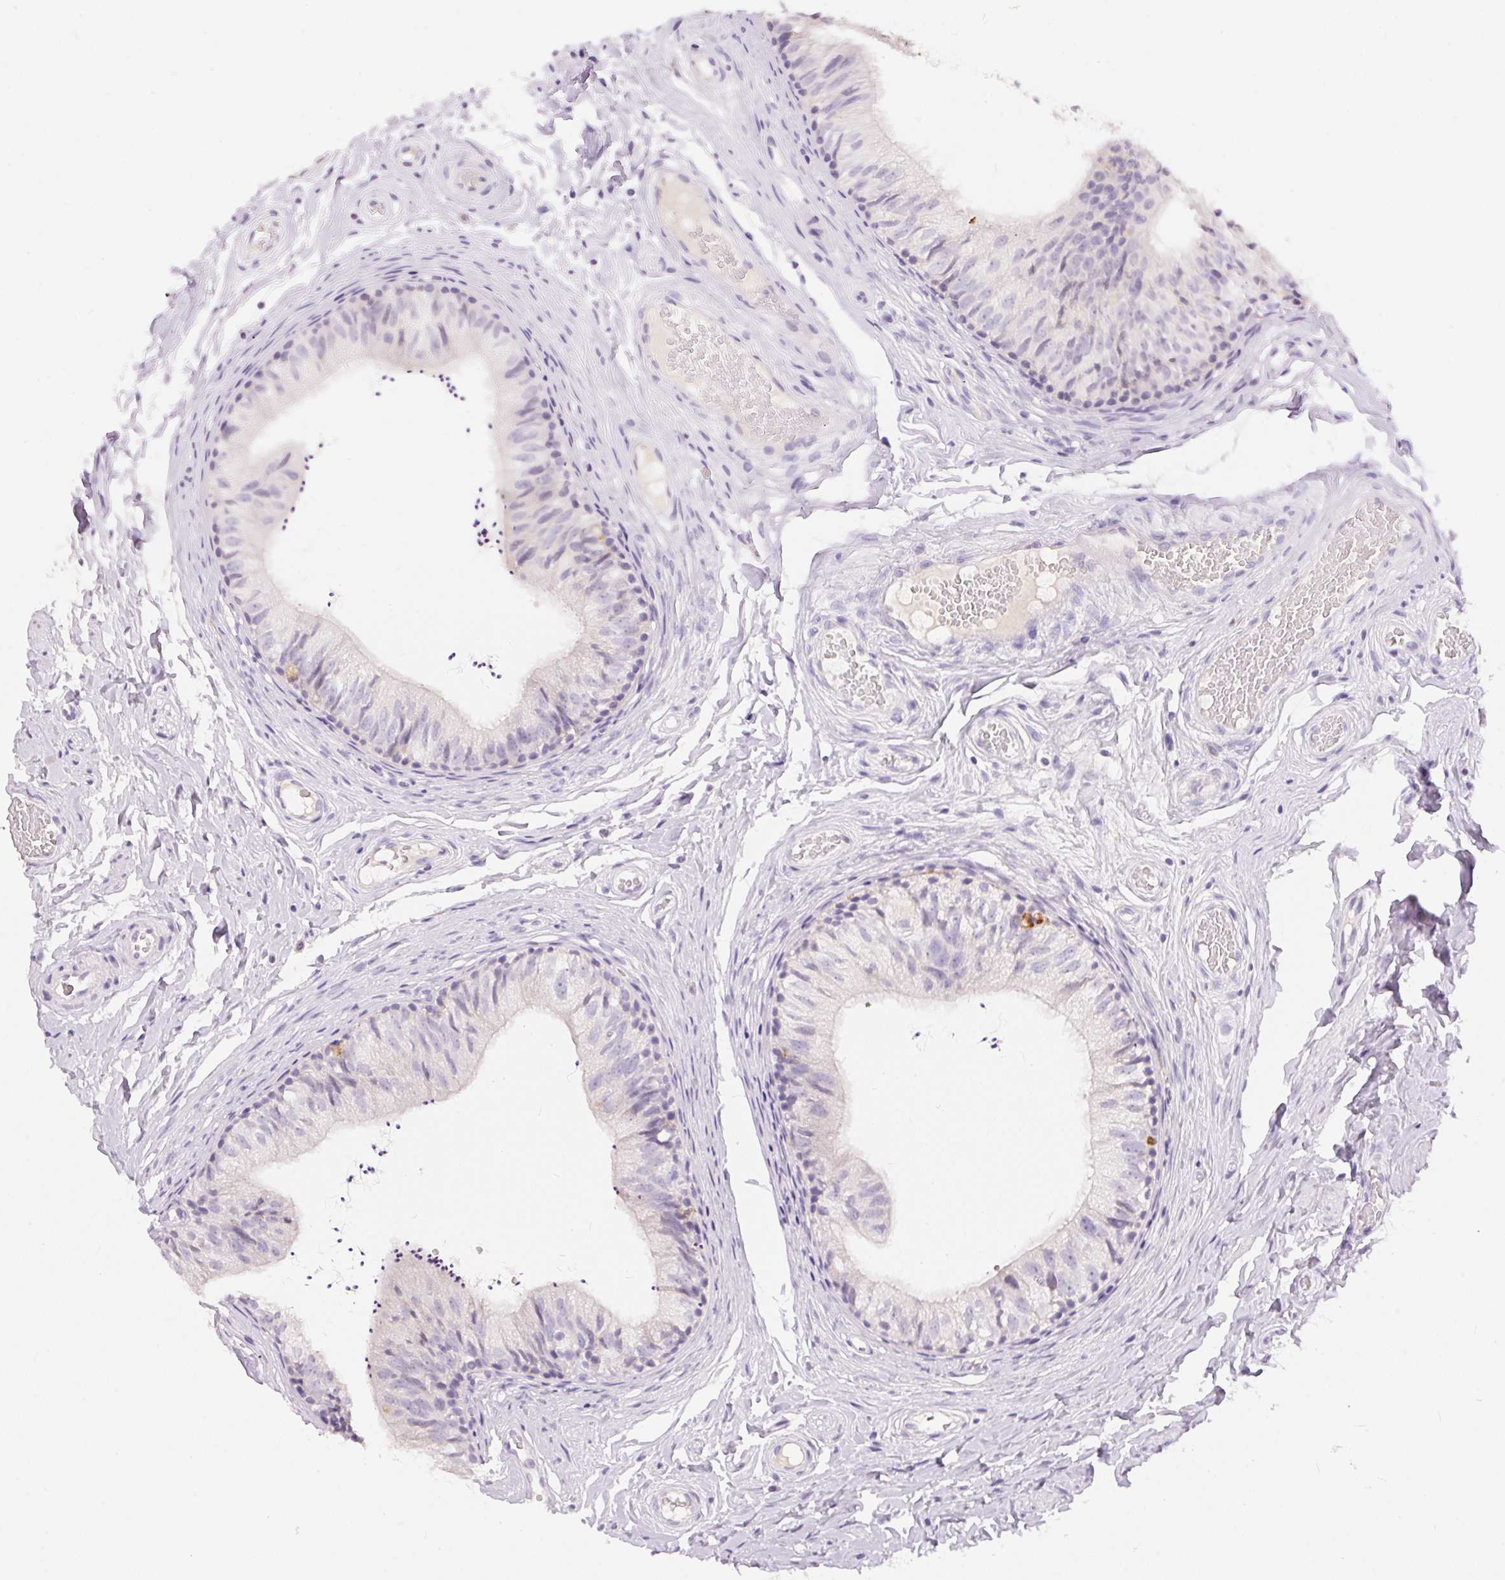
{"staining": {"intensity": "moderate", "quantity": "<25%", "location": "cytoplasmic/membranous"}, "tissue": "epididymis", "cell_type": "Glandular cells", "image_type": "normal", "snomed": [{"axis": "morphology", "description": "Normal tissue, NOS"}, {"axis": "topography", "description": "Epididymis"}], "caption": "Unremarkable epididymis was stained to show a protein in brown. There is low levels of moderate cytoplasmic/membranous expression in approximately <25% of glandular cells.", "gene": "PNLIPRP3", "patient": {"sex": "male", "age": 29}}